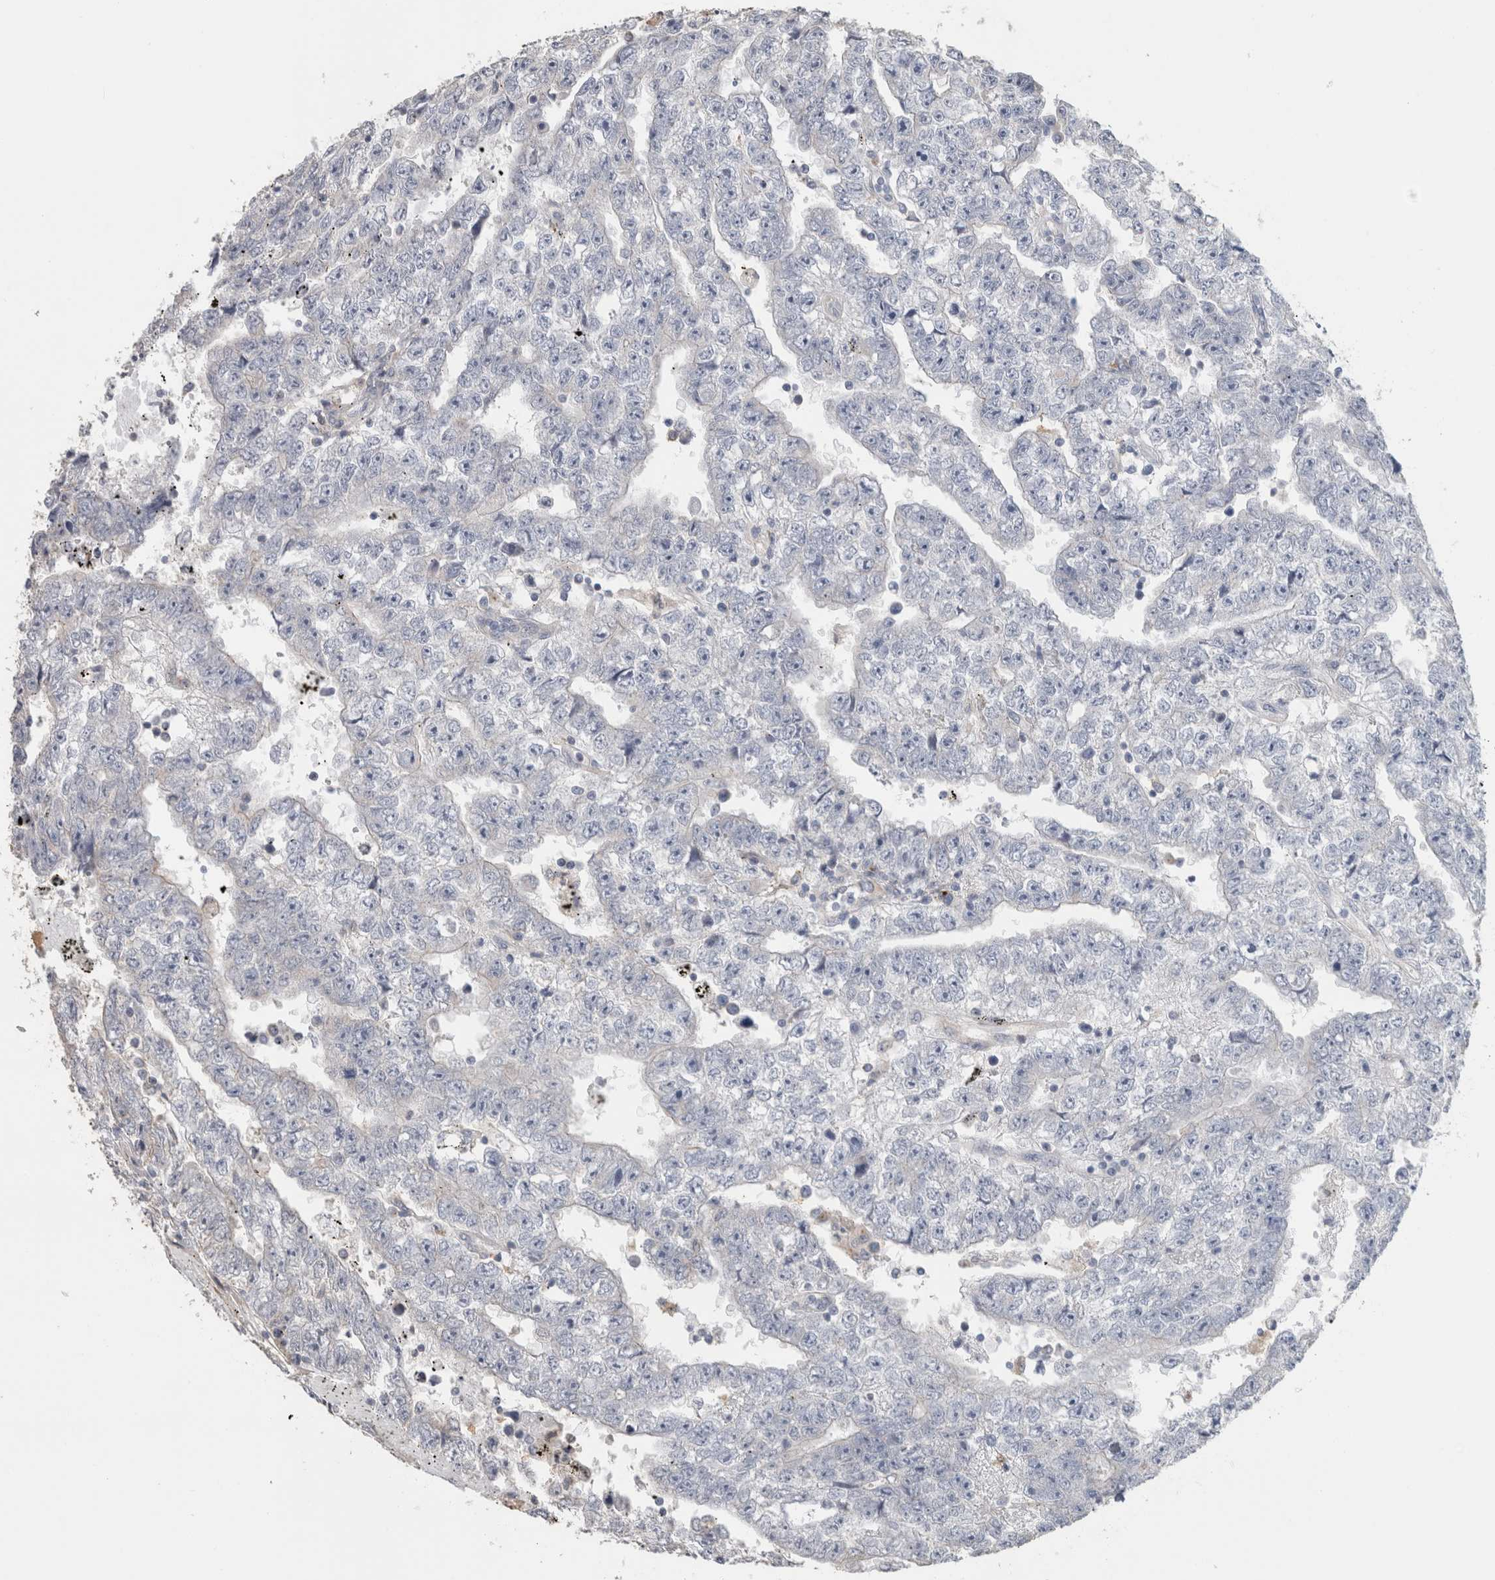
{"staining": {"intensity": "negative", "quantity": "none", "location": "none"}, "tissue": "testis cancer", "cell_type": "Tumor cells", "image_type": "cancer", "snomed": [{"axis": "morphology", "description": "Carcinoma, Embryonal, NOS"}, {"axis": "topography", "description": "Testis"}], "caption": "This micrograph is of embryonal carcinoma (testis) stained with IHC to label a protein in brown with the nuclei are counter-stained blue. There is no positivity in tumor cells. (Brightfield microscopy of DAB immunohistochemistry (IHC) at high magnification).", "gene": "CLIP1", "patient": {"sex": "male", "age": 25}}